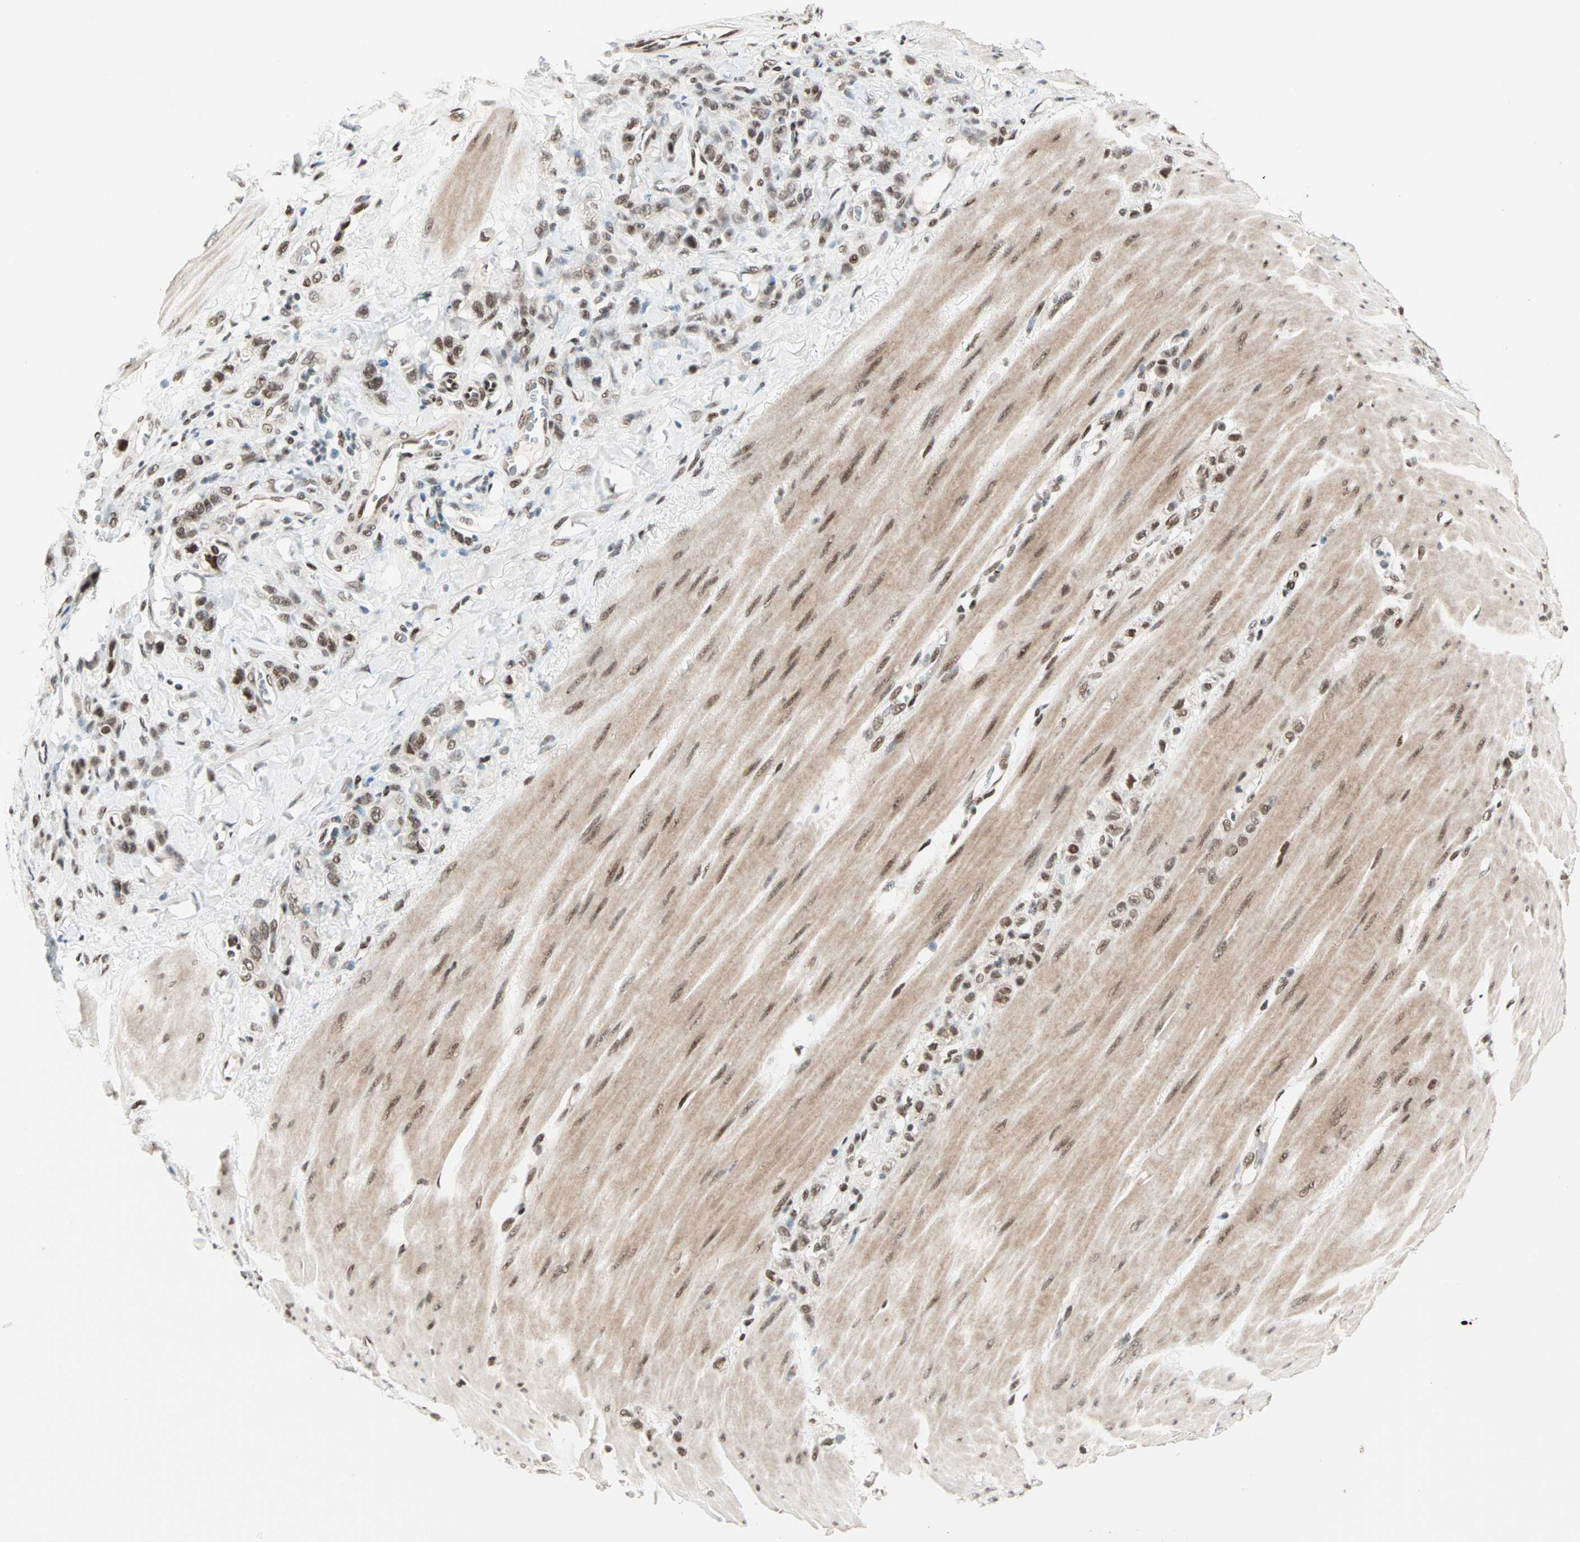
{"staining": {"intensity": "moderate", "quantity": ">75%", "location": "nuclear"}, "tissue": "stomach cancer", "cell_type": "Tumor cells", "image_type": "cancer", "snomed": [{"axis": "morphology", "description": "Adenocarcinoma, NOS"}, {"axis": "topography", "description": "Stomach"}], "caption": "Protein staining of stomach cancer (adenocarcinoma) tissue displays moderate nuclear staining in about >75% of tumor cells. (DAB IHC, brown staining for protein, blue staining for nuclei).", "gene": "BLM", "patient": {"sex": "male", "age": 82}}